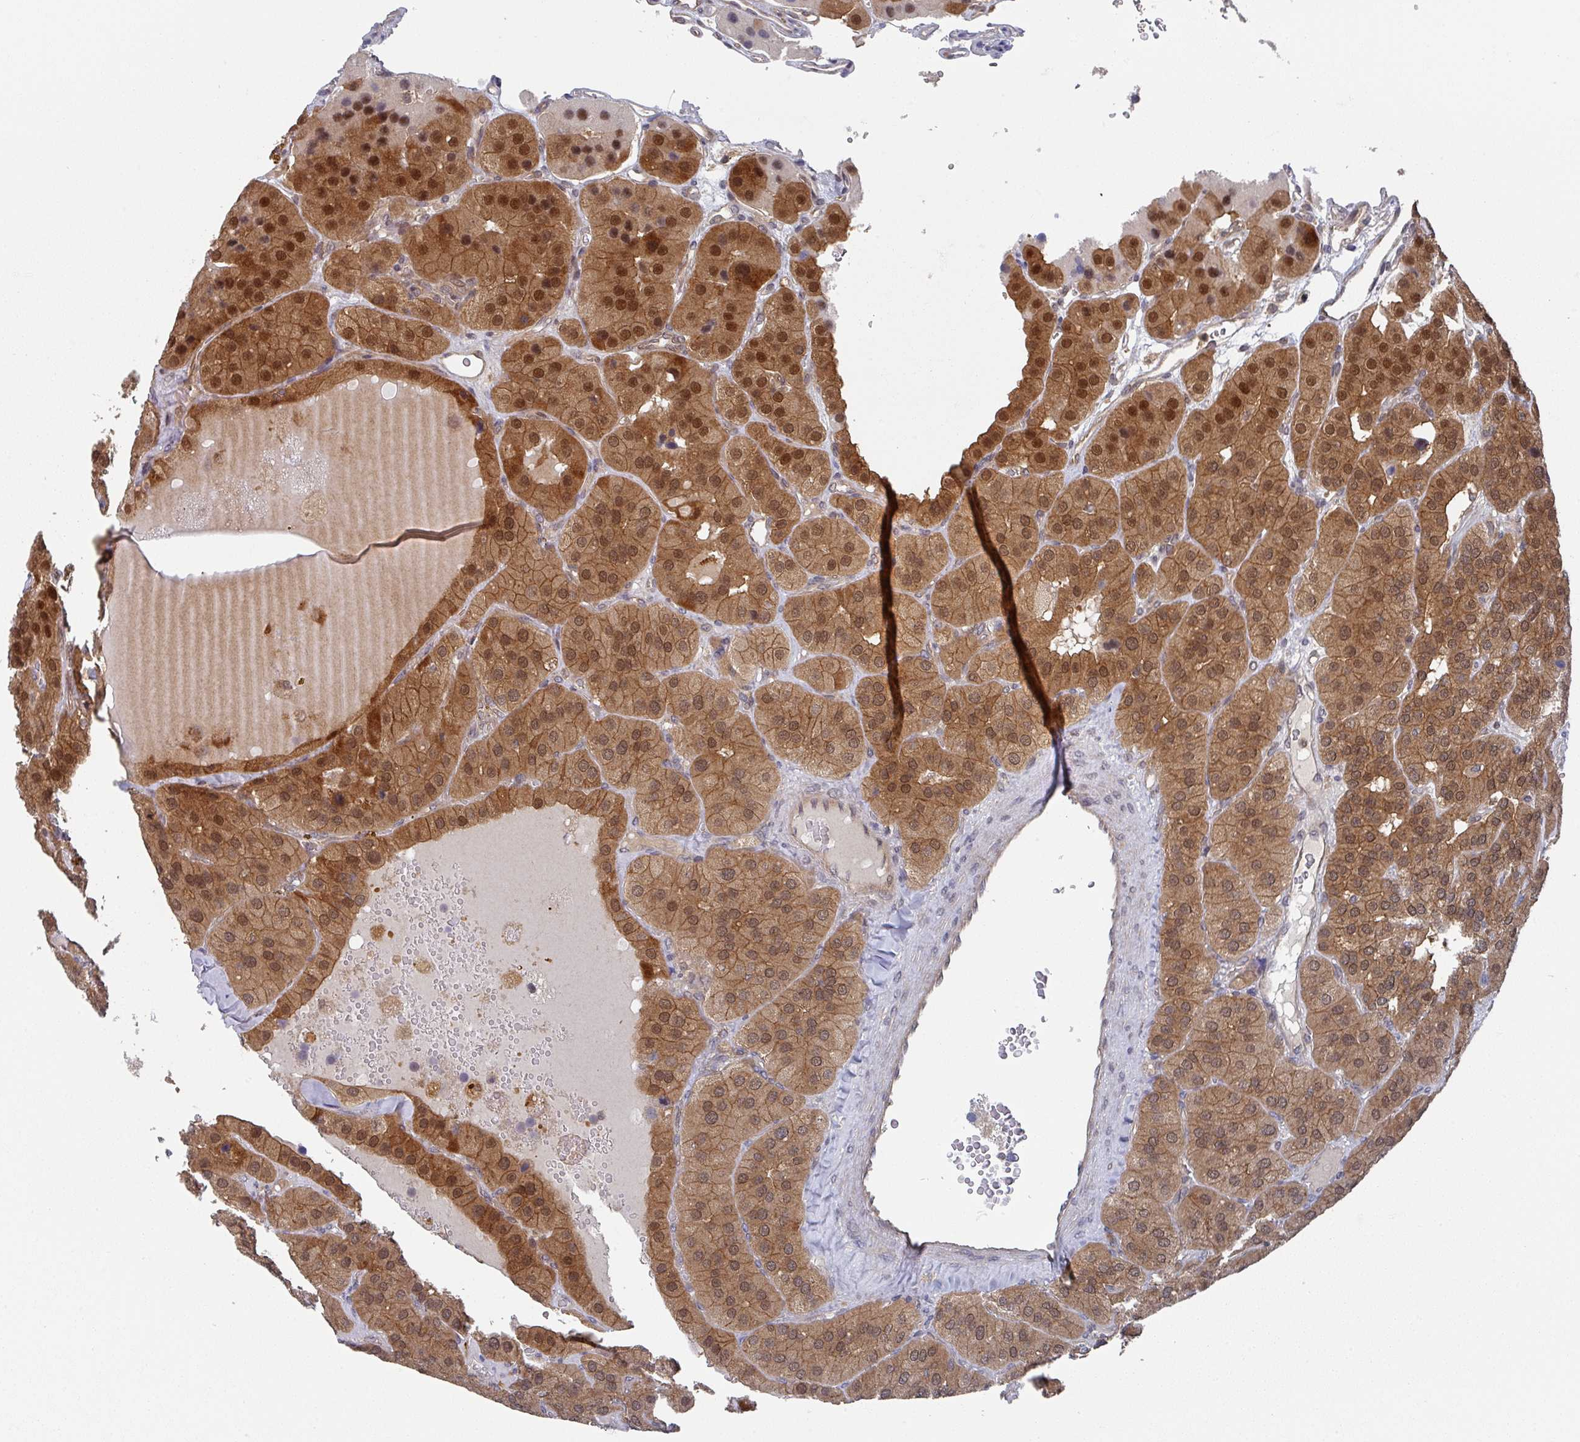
{"staining": {"intensity": "moderate", "quantity": ">75%", "location": "cytoplasmic/membranous,nuclear"}, "tissue": "parathyroid gland", "cell_type": "Glandular cells", "image_type": "normal", "snomed": [{"axis": "morphology", "description": "Normal tissue, NOS"}, {"axis": "morphology", "description": "Adenoma, NOS"}, {"axis": "topography", "description": "Parathyroid gland"}], "caption": "Glandular cells show moderate cytoplasmic/membranous,nuclear expression in approximately >75% of cells in normal parathyroid gland. (DAB (3,3'-diaminobenzidine) IHC with brightfield microscopy, high magnification).", "gene": "GOLGA7B", "patient": {"sex": "female", "age": 86}}